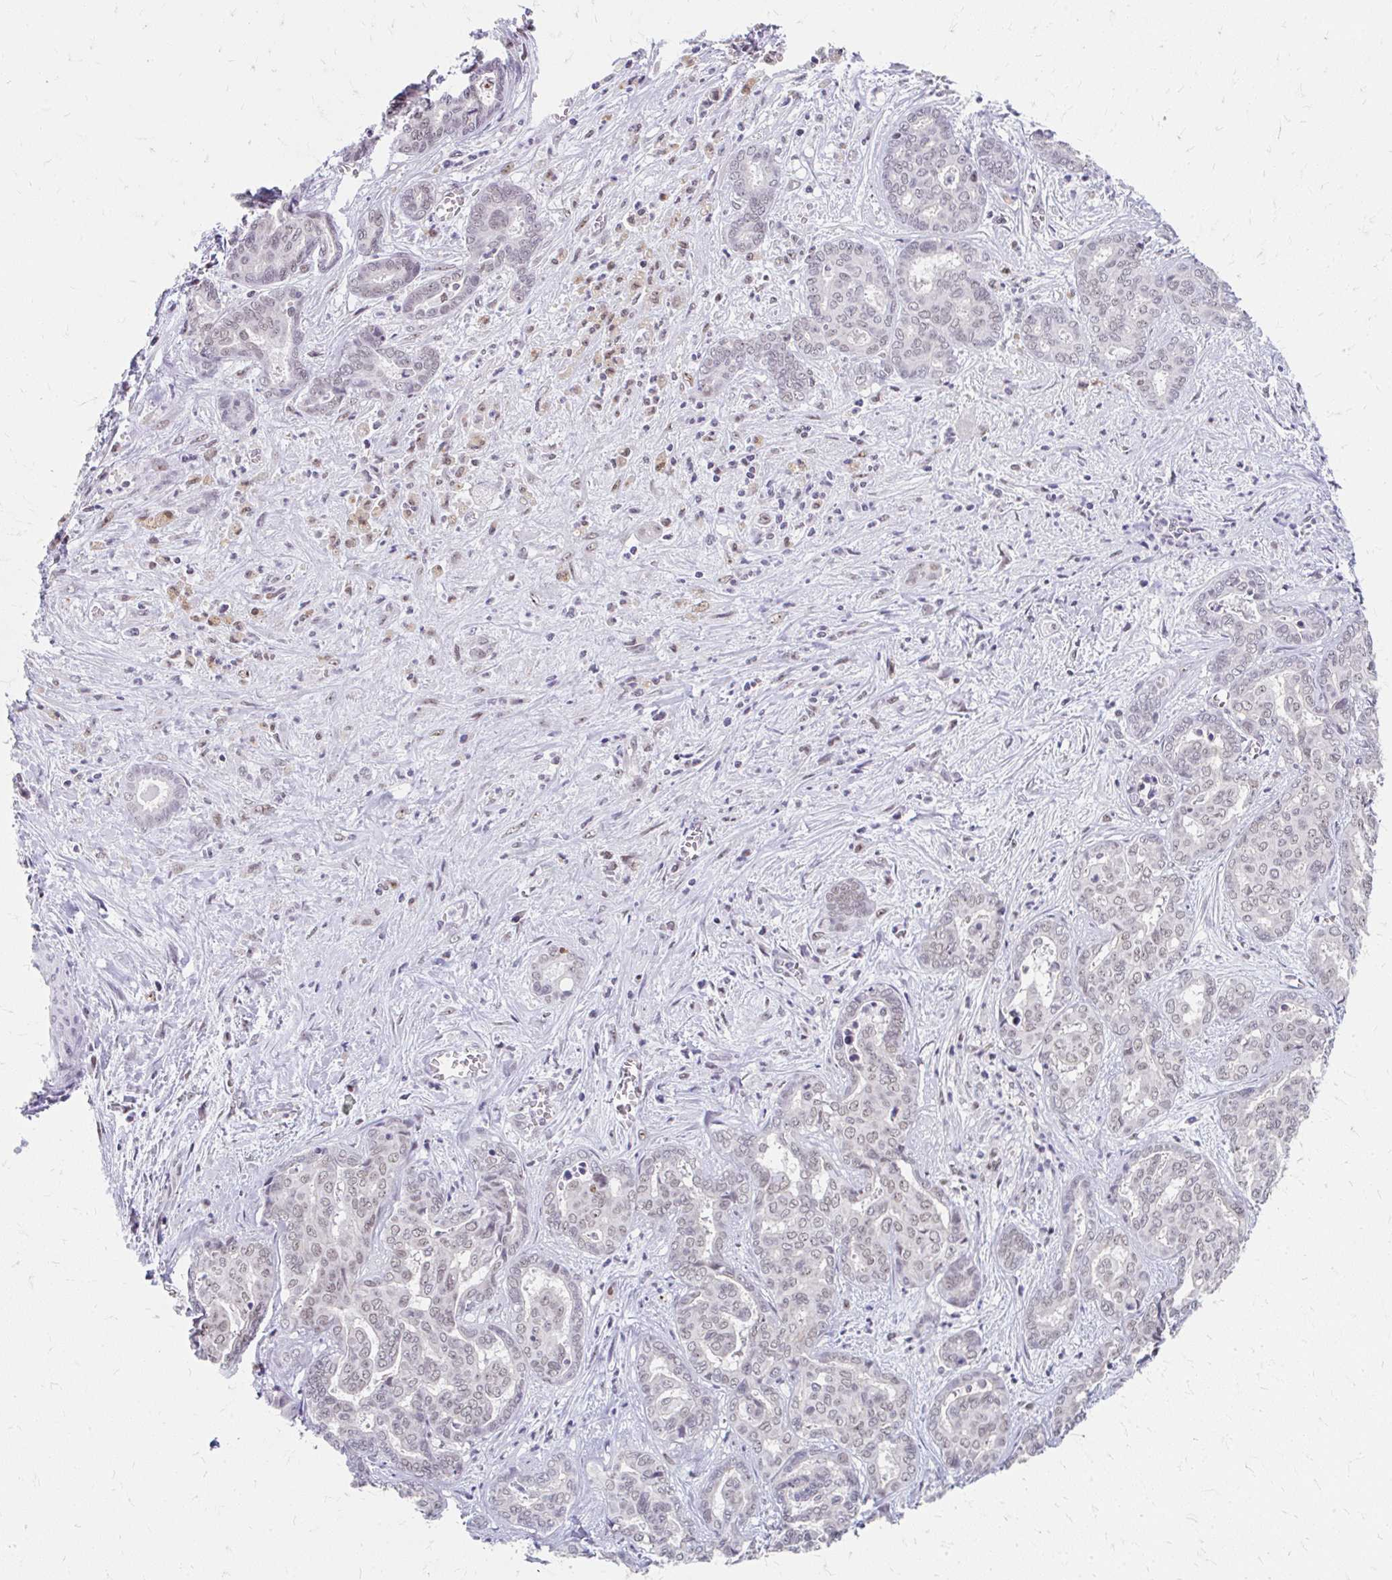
{"staining": {"intensity": "weak", "quantity": "25%-75%", "location": "nuclear"}, "tissue": "liver cancer", "cell_type": "Tumor cells", "image_type": "cancer", "snomed": [{"axis": "morphology", "description": "Cholangiocarcinoma"}, {"axis": "topography", "description": "Liver"}], "caption": "The micrograph reveals staining of liver cancer, revealing weak nuclear protein positivity (brown color) within tumor cells.", "gene": "GTF2H1", "patient": {"sex": "female", "age": 64}}